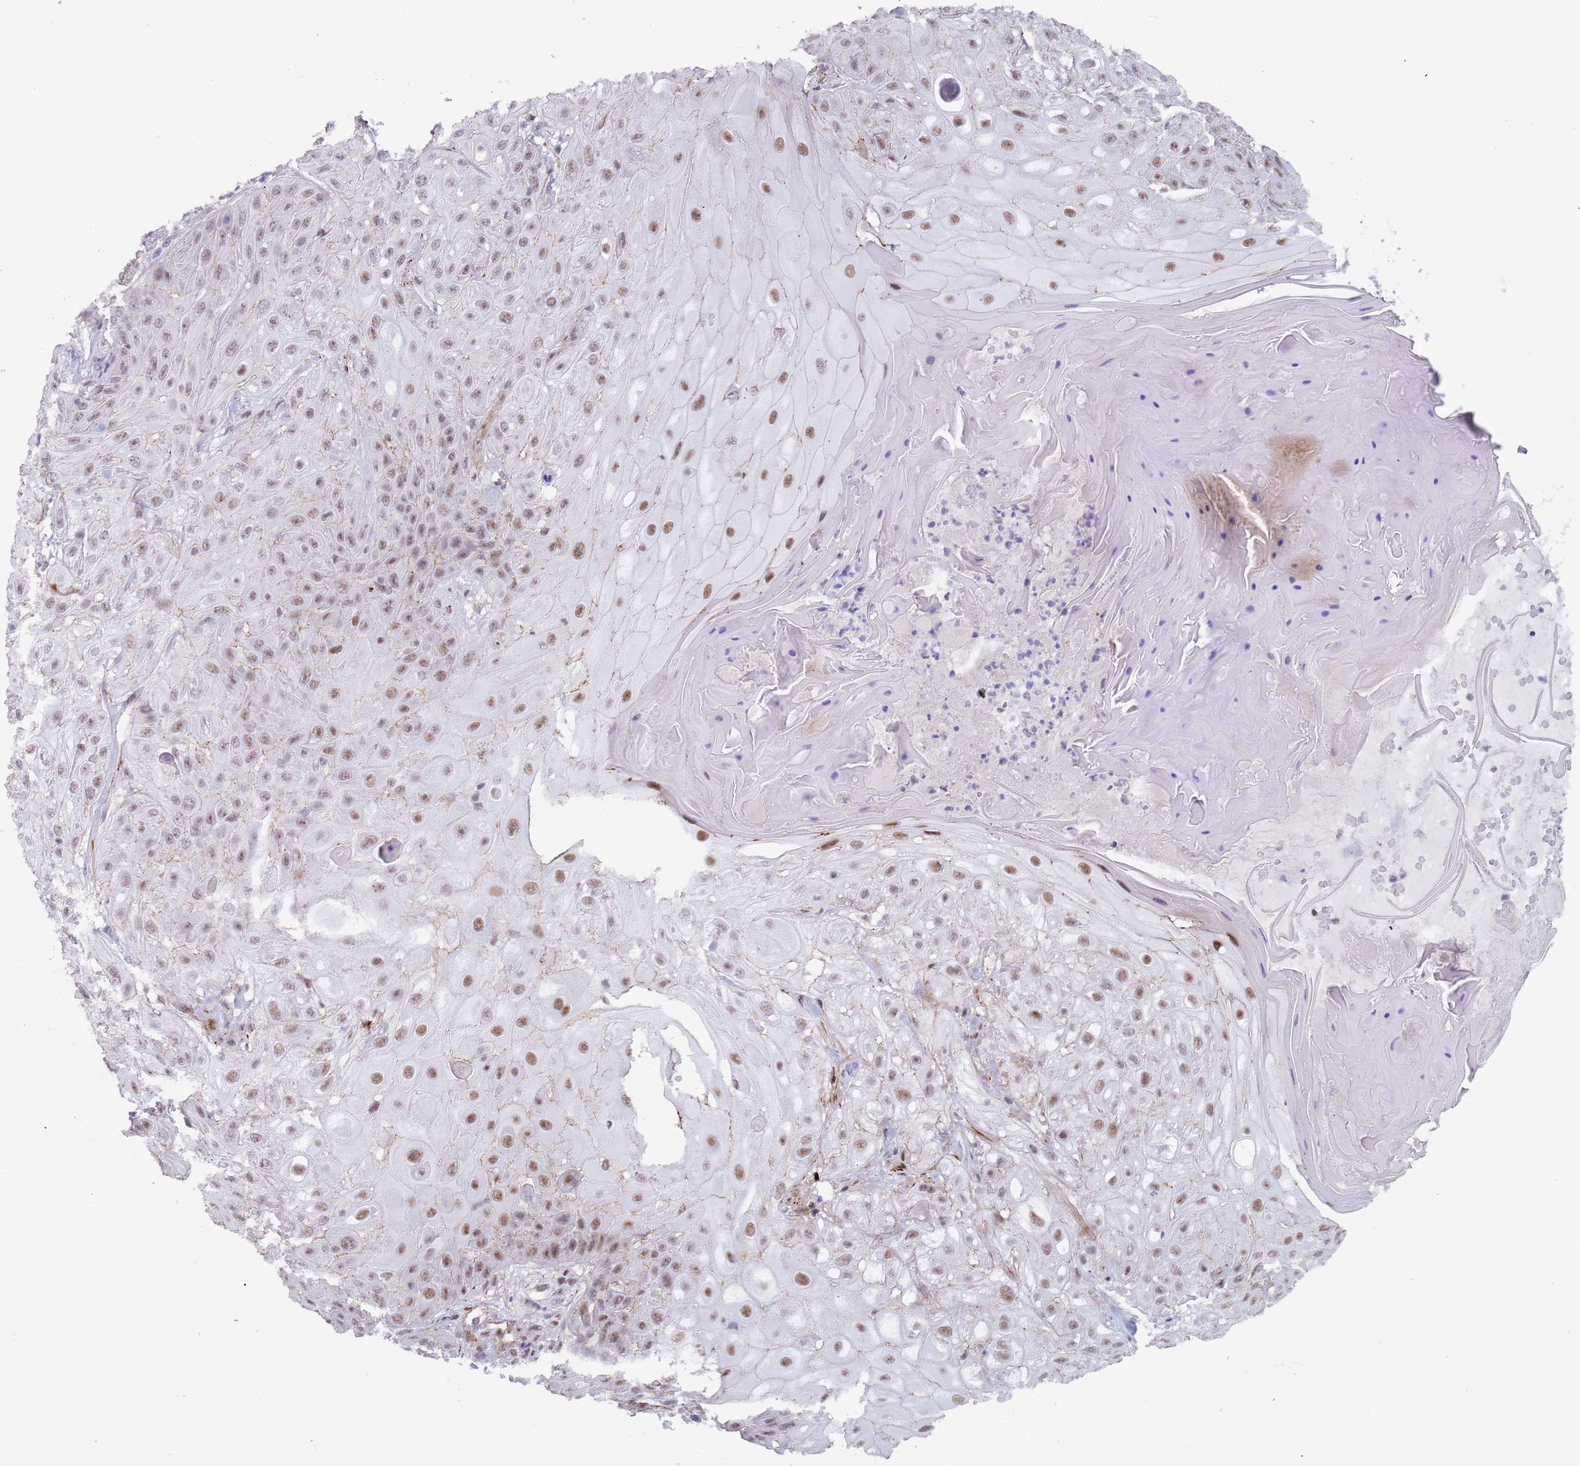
{"staining": {"intensity": "weak", "quantity": "25%-75%", "location": "nuclear"}, "tissue": "skin cancer", "cell_type": "Tumor cells", "image_type": "cancer", "snomed": [{"axis": "morphology", "description": "Normal tissue, NOS"}, {"axis": "morphology", "description": "Squamous cell carcinoma, NOS"}, {"axis": "topography", "description": "Skin"}, {"axis": "topography", "description": "Cartilage tissue"}], "caption": "Protein staining displays weak nuclear positivity in approximately 25%-75% of tumor cells in skin cancer (squamous cell carcinoma). Immunohistochemistry stains the protein of interest in brown and the nuclei are stained blue.", "gene": "OR5A2", "patient": {"sex": "female", "age": 79}}